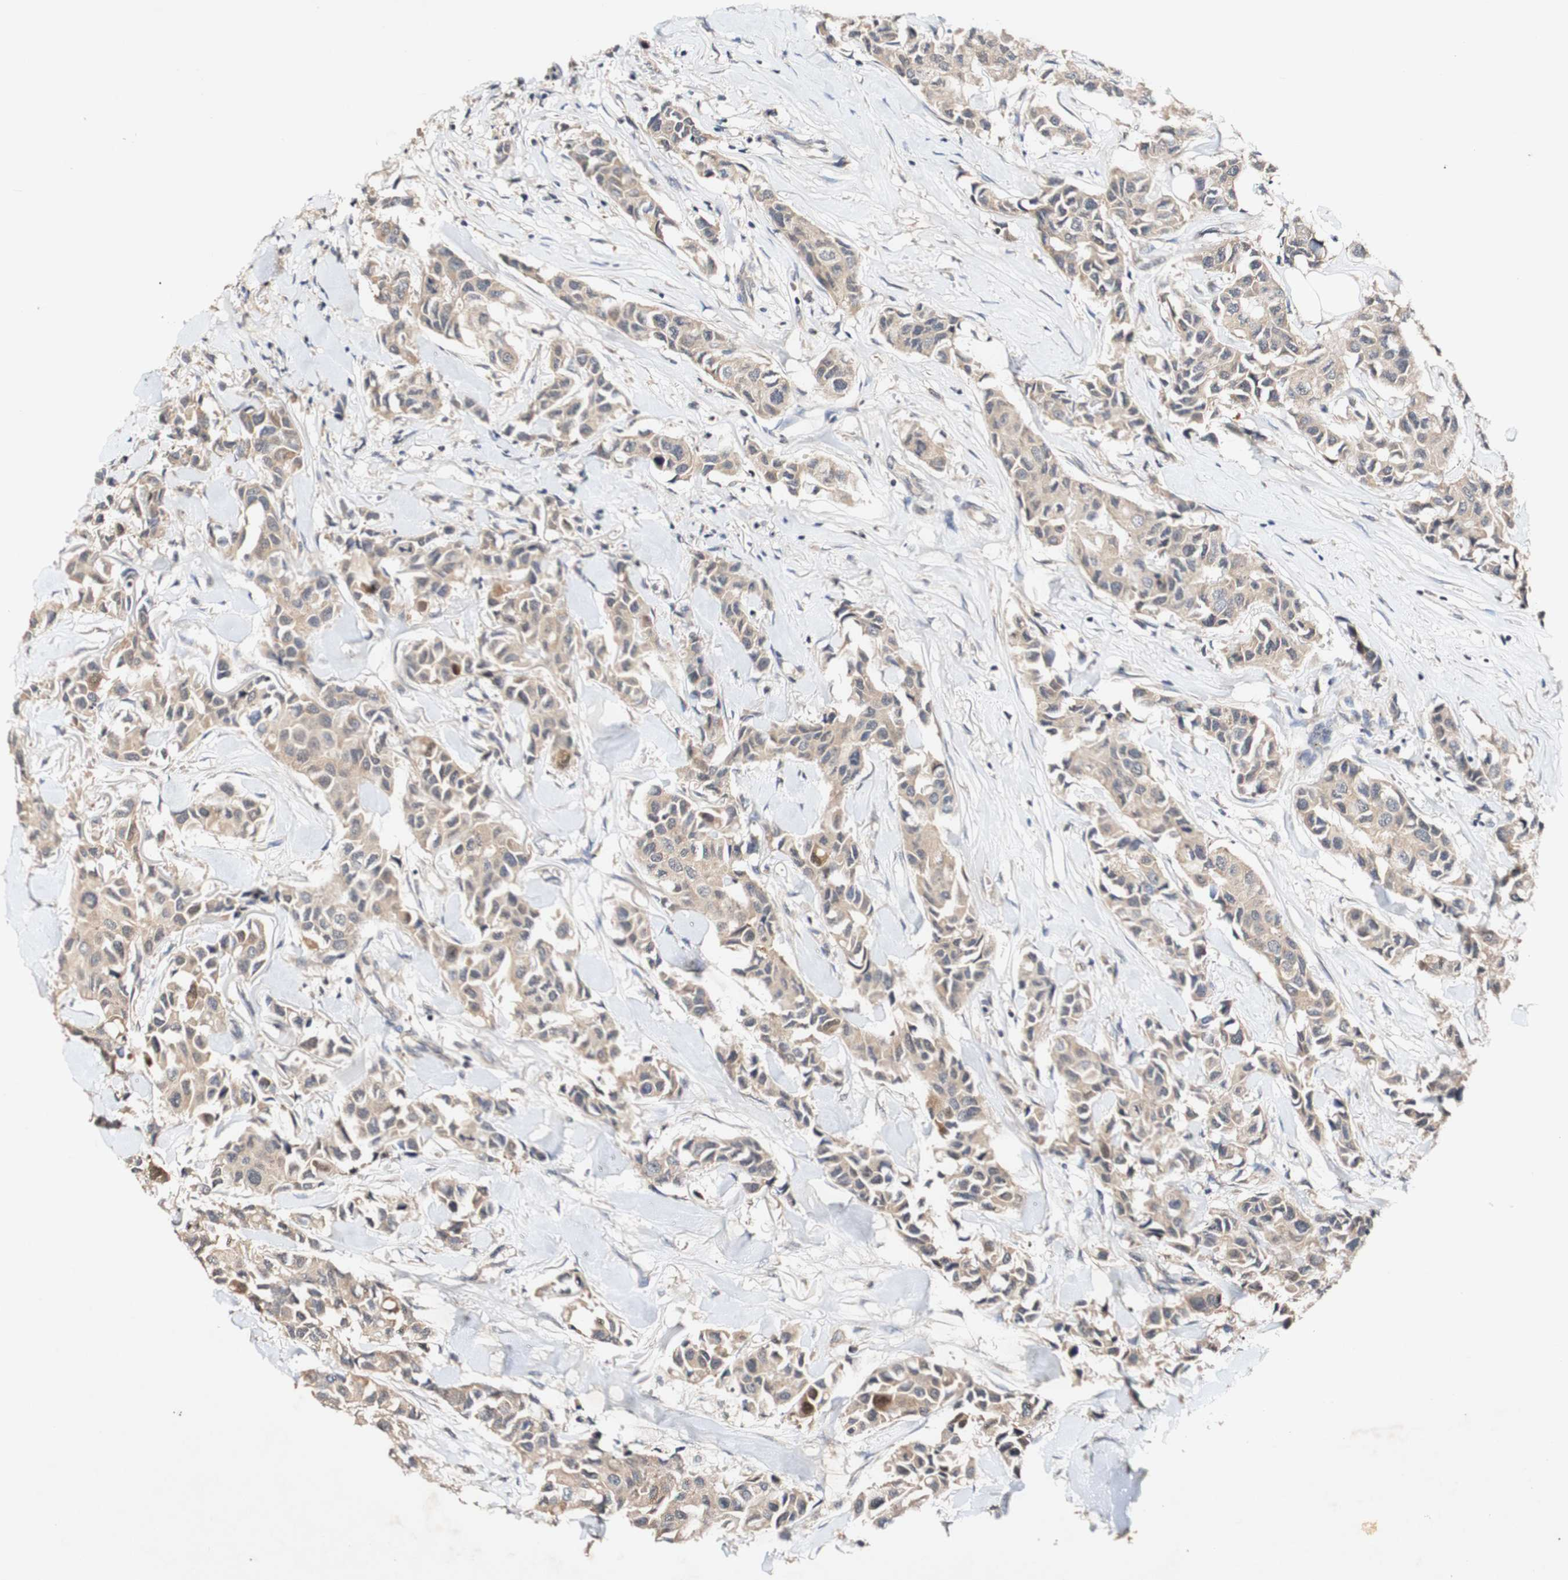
{"staining": {"intensity": "moderate", "quantity": ">75%", "location": "cytoplasmic/membranous"}, "tissue": "breast cancer", "cell_type": "Tumor cells", "image_type": "cancer", "snomed": [{"axis": "morphology", "description": "Duct carcinoma"}, {"axis": "topography", "description": "Breast"}], "caption": "IHC of human intraductal carcinoma (breast) reveals medium levels of moderate cytoplasmic/membranous expression in approximately >75% of tumor cells.", "gene": "PIN1", "patient": {"sex": "female", "age": 80}}